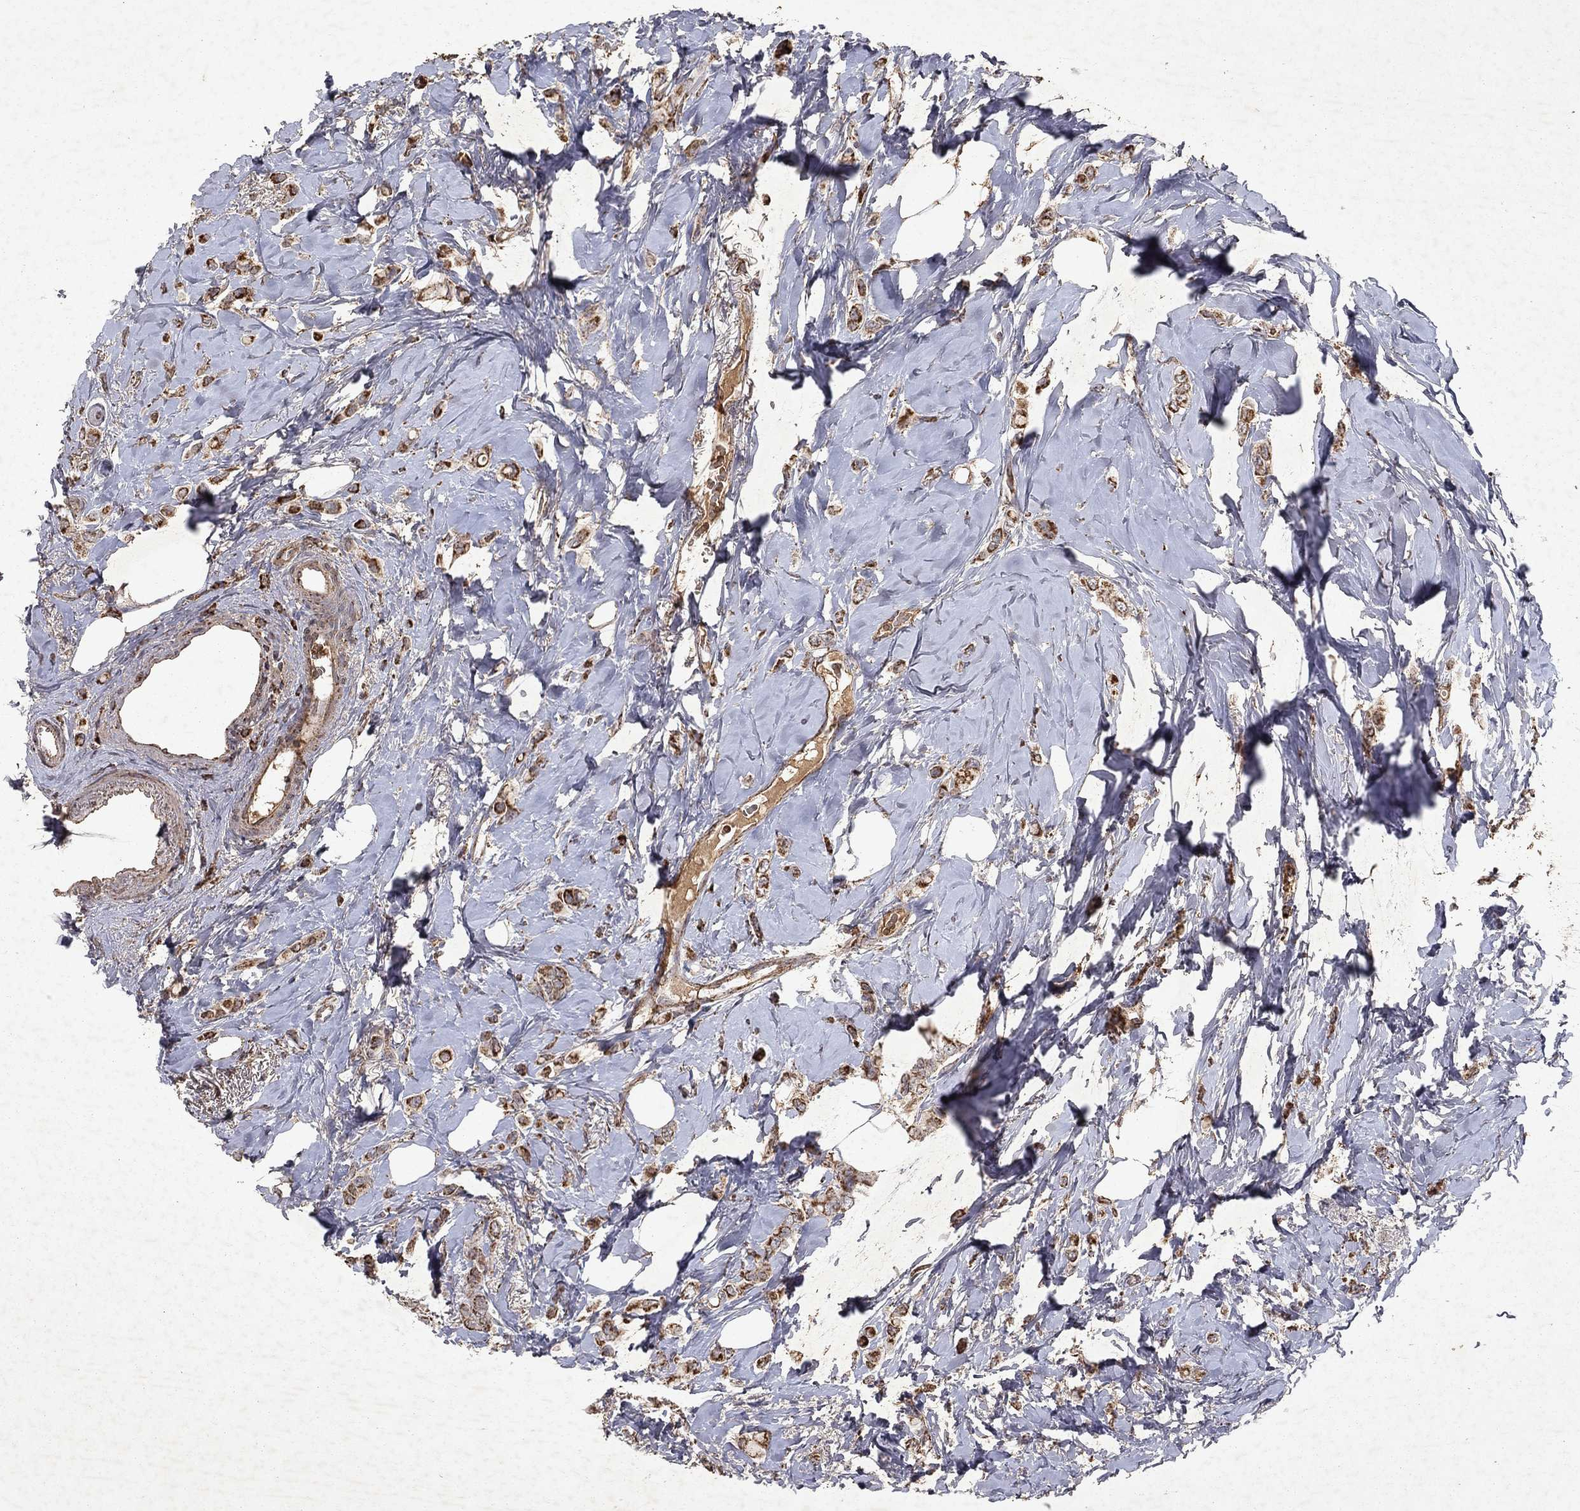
{"staining": {"intensity": "weak", "quantity": "25%-75%", "location": "cytoplasmic/membranous"}, "tissue": "breast cancer", "cell_type": "Tumor cells", "image_type": "cancer", "snomed": [{"axis": "morphology", "description": "Lobular carcinoma"}, {"axis": "topography", "description": "Breast"}], "caption": "A histopathology image of breast cancer (lobular carcinoma) stained for a protein demonstrates weak cytoplasmic/membranous brown staining in tumor cells. The staining was performed using DAB, with brown indicating positive protein expression. Nuclei are stained blue with hematoxylin.", "gene": "PYROXD2", "patient": {"sex": "female", "age": 66}}